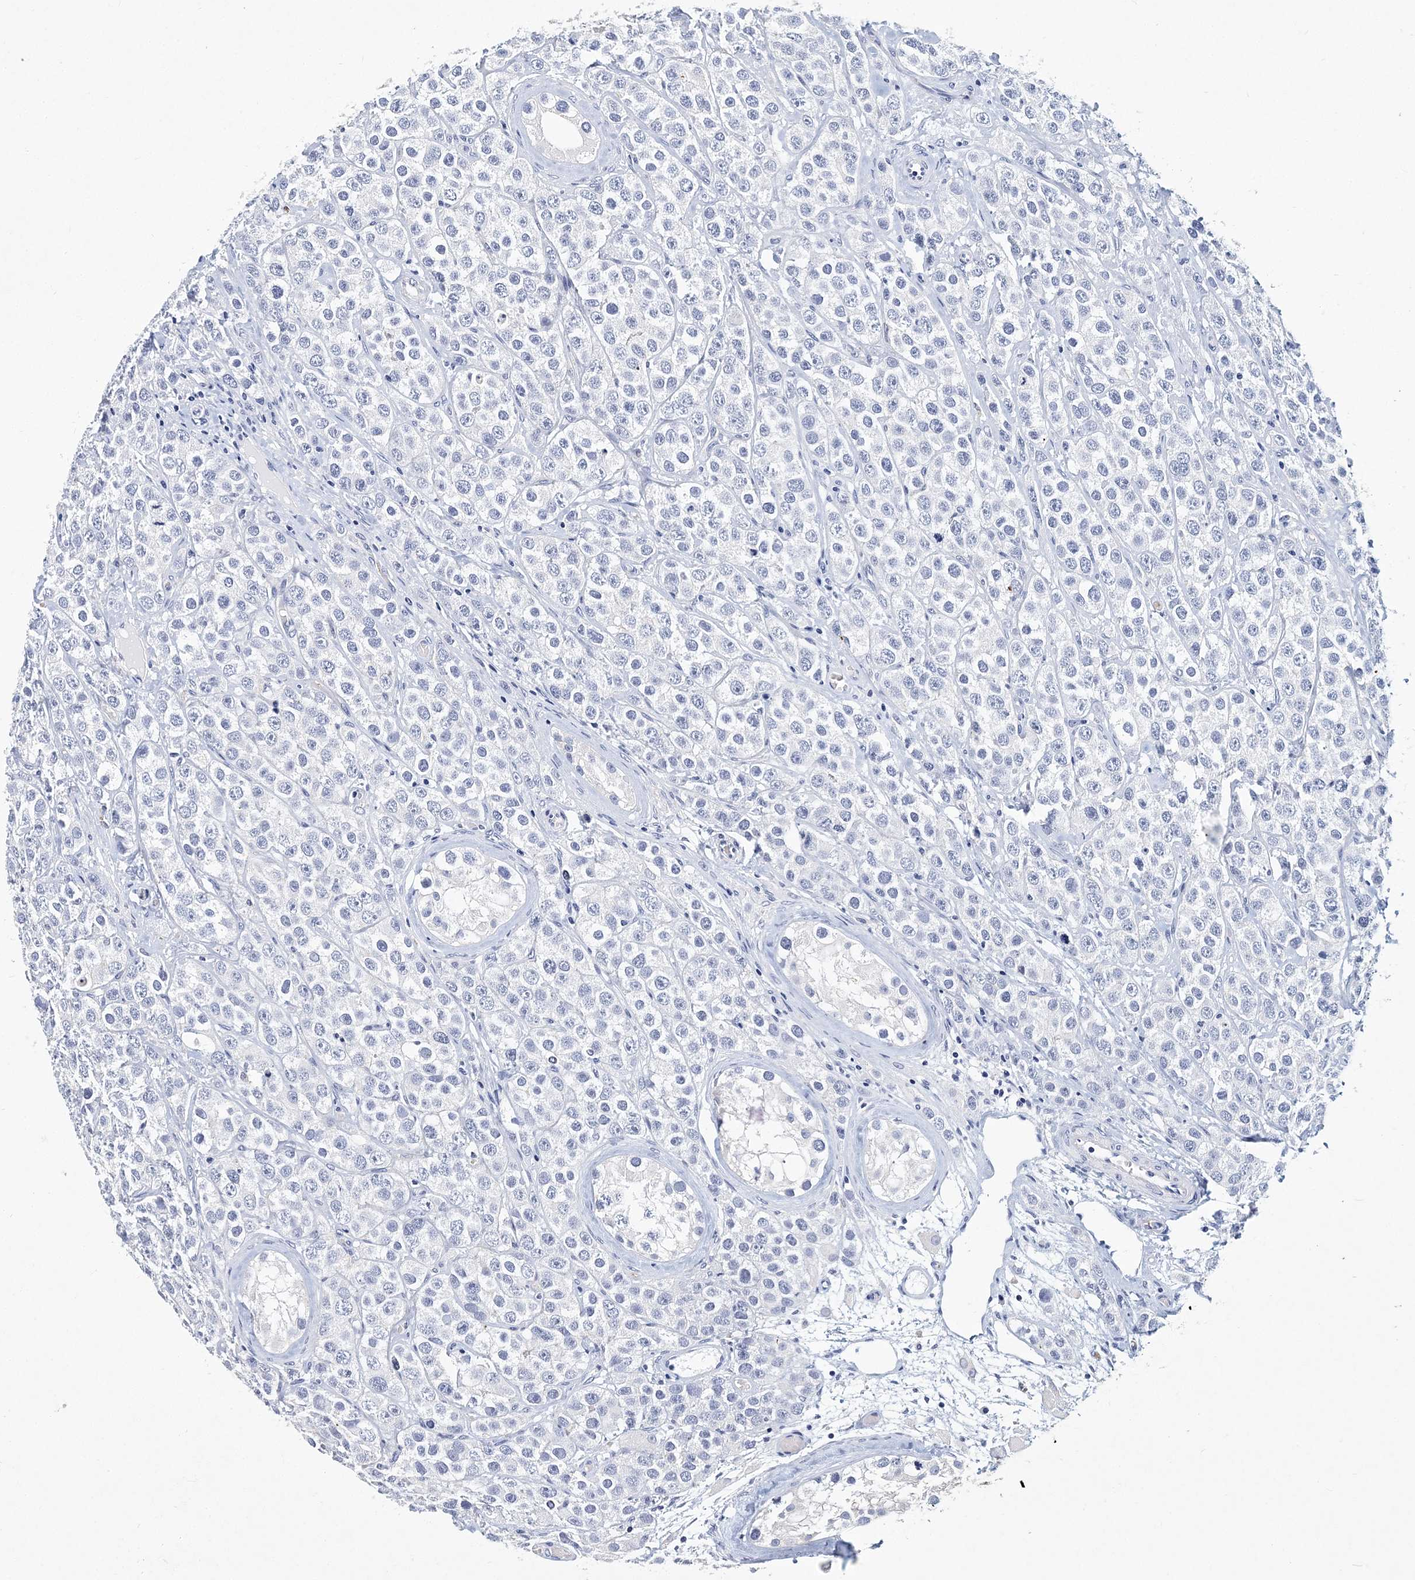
{"staining": {"intensity": "negative", "quantity": "none", "location": "none"}, "tissue": "testis cancer", "cell_type": "Tumor cells", "image_type": "cancer", "snomed": [{"axis": "morphology", "description": "Seminoma, NOS"}, {"axis": "topography", "description": "Testis"}], "caption": "The immunohistochemistry histopathology image has no significant positivity in tumor cells of seminoma (testis) tissue.", "gene": "ITGA2B", "patient": {"sex": "male", "age": 28}}